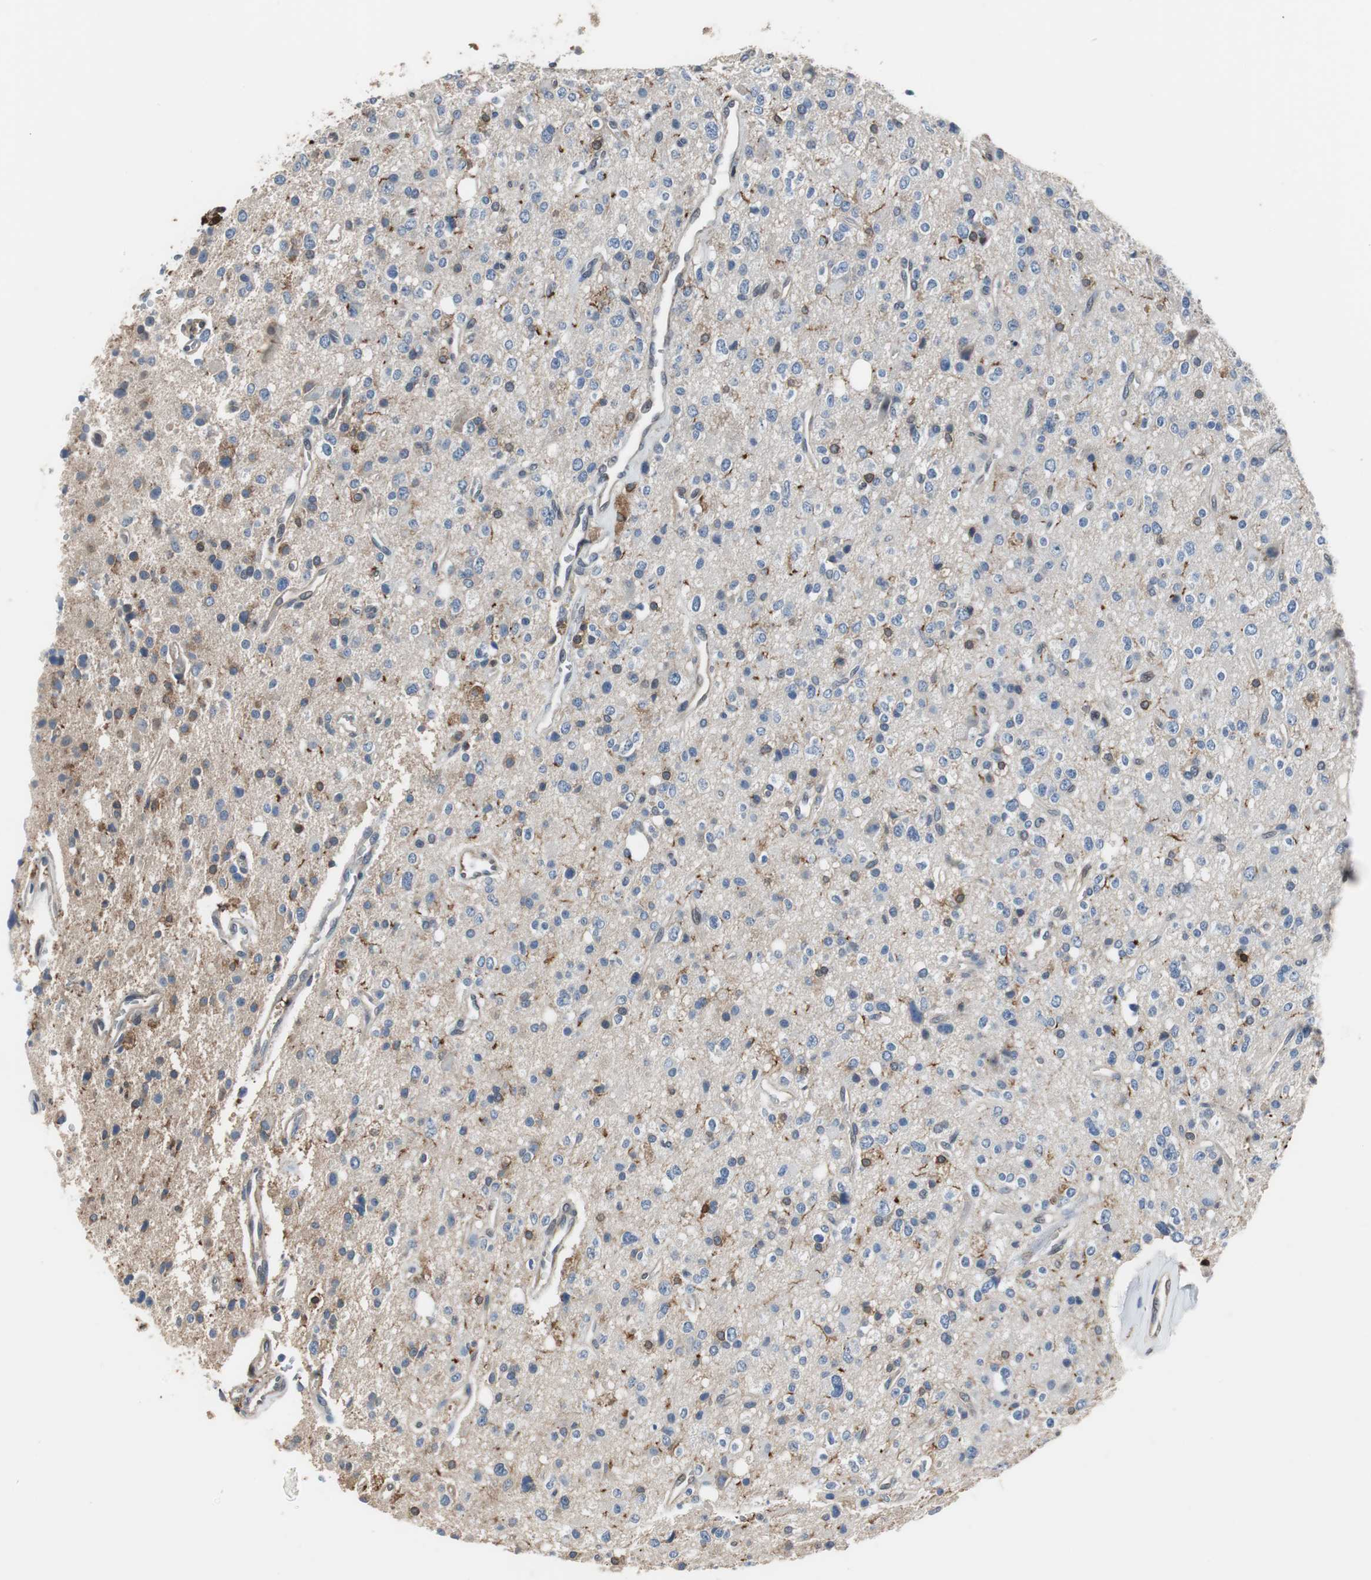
{"staining": {"intensity": "moderate", "quantity": "<25%", "location": "cytoplasmic/membranous"}, "tissue": "glioma", "cell_type": "Tumor cells", "image_type": "cancer", "snomed": [{"axis": "morphology", "description": "Glioma, malignant, High grade"}, {"axis": "topography", "description": "Brain"}], "caption": "The immunohistochemical stain labels moderate cytoplasmic/membranous expression in tumor cells of glioma tissue.", "gene": "ANXA4", "patient": {"sex": "male", "age": 47}}